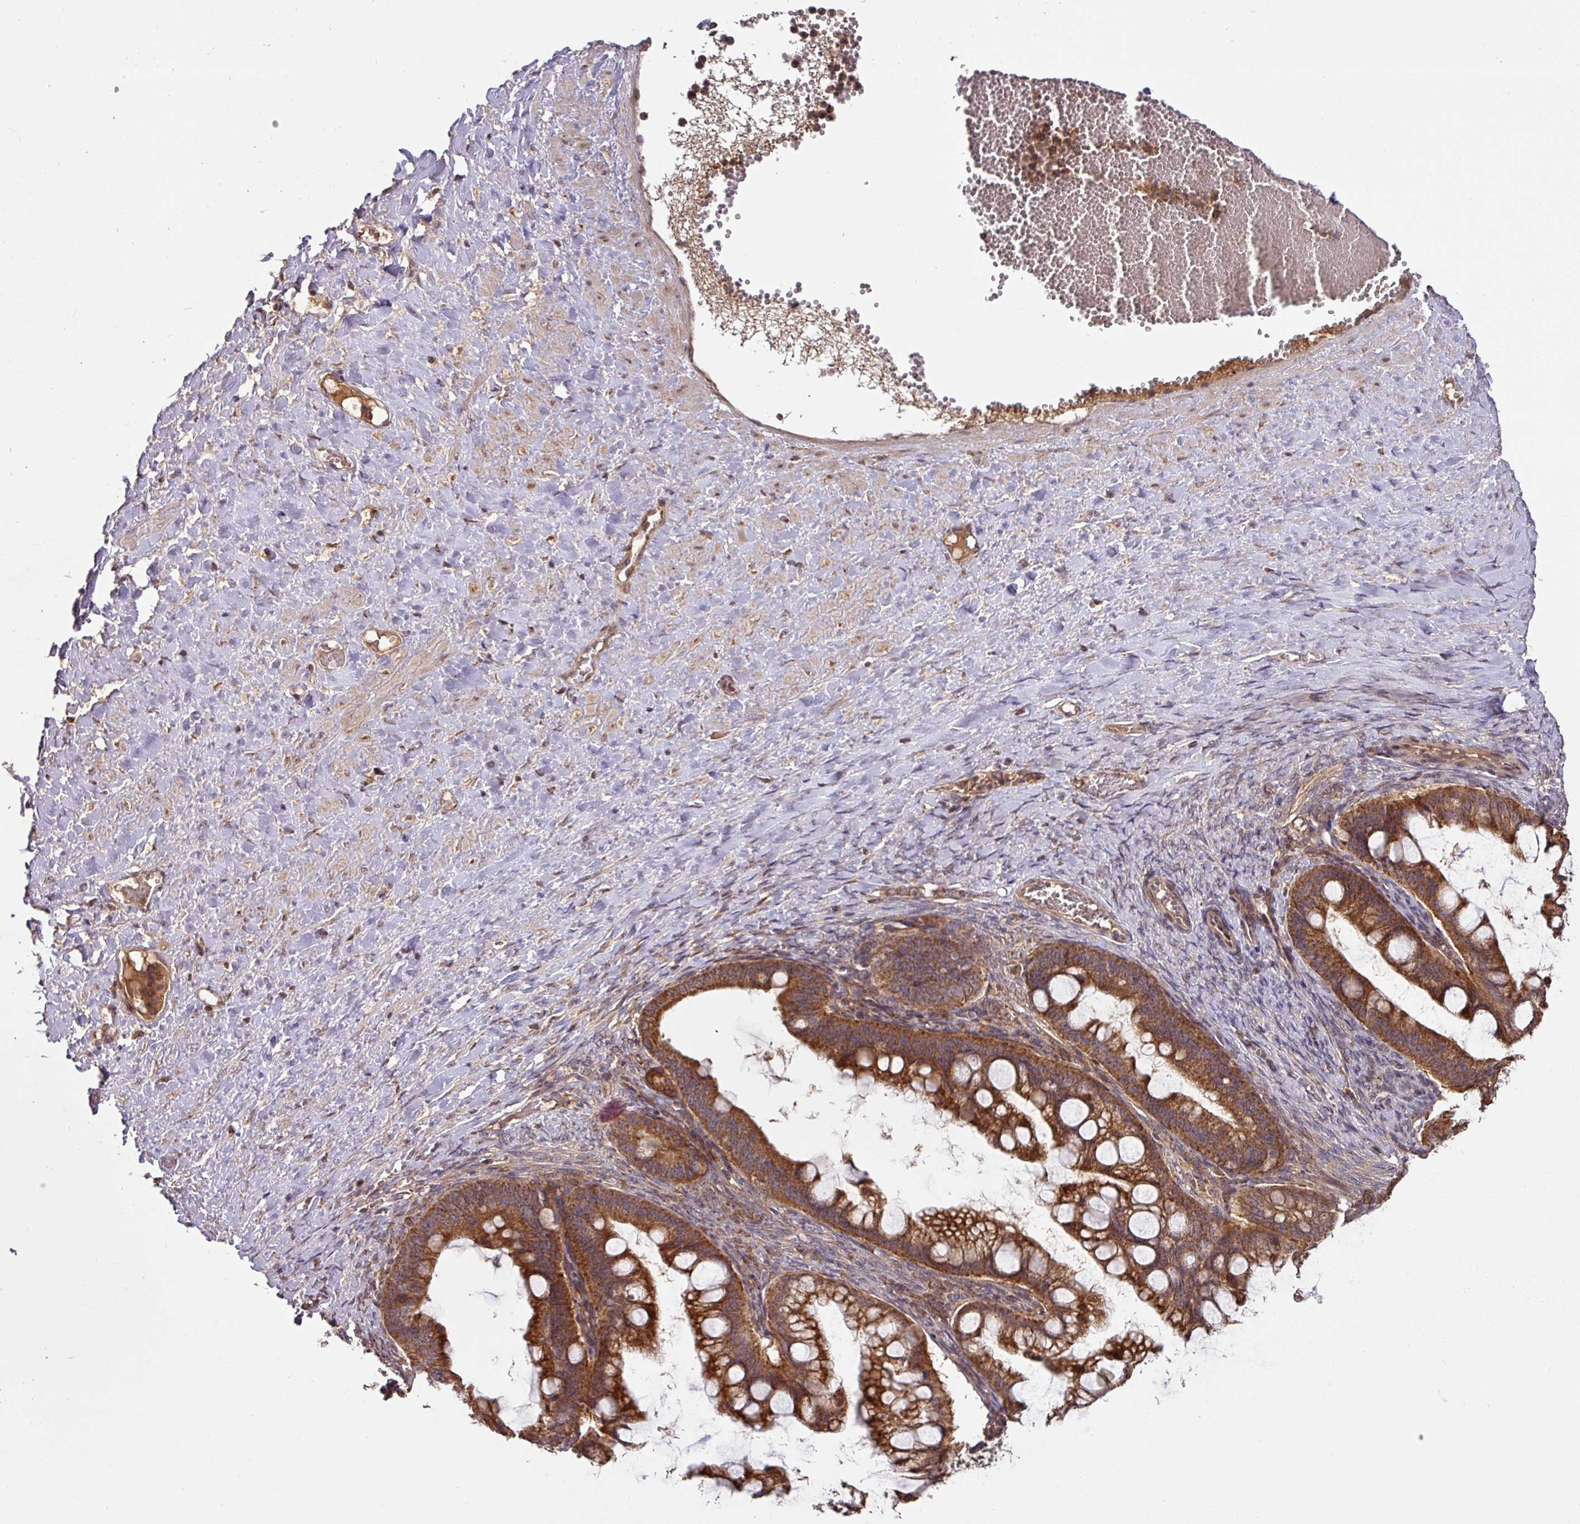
{"staining": {"intensity": "strong", "quantity": ">75%", "location": "cytoplasmic/membranous"}, "tissue": "ovarian cancer", "cell_type": "Tumor cells", "image_type": "cancer", "snomed": [{"axis": "morphology", "description": "Cystadenocarcinoma, mucinous, NOS"}, {"axis": "topography", "description": "Ovary"}], "caption": "High-power microscopy captured an IHC micrograph of ovarian cancer (mucinous cystadenocarcinoma), revealing strong cytoplasmic/membranous staining in approximately >75% of tumor cells. The staining was performed using DAB (3,3'-diaminobenzidine) to visualize the protein expression in brown, while the nuclei were stained in blue with hematoxylin (Magnification: 20x).", "gene": "MRRF", "patient": {"sex": "female", "age": 73}}